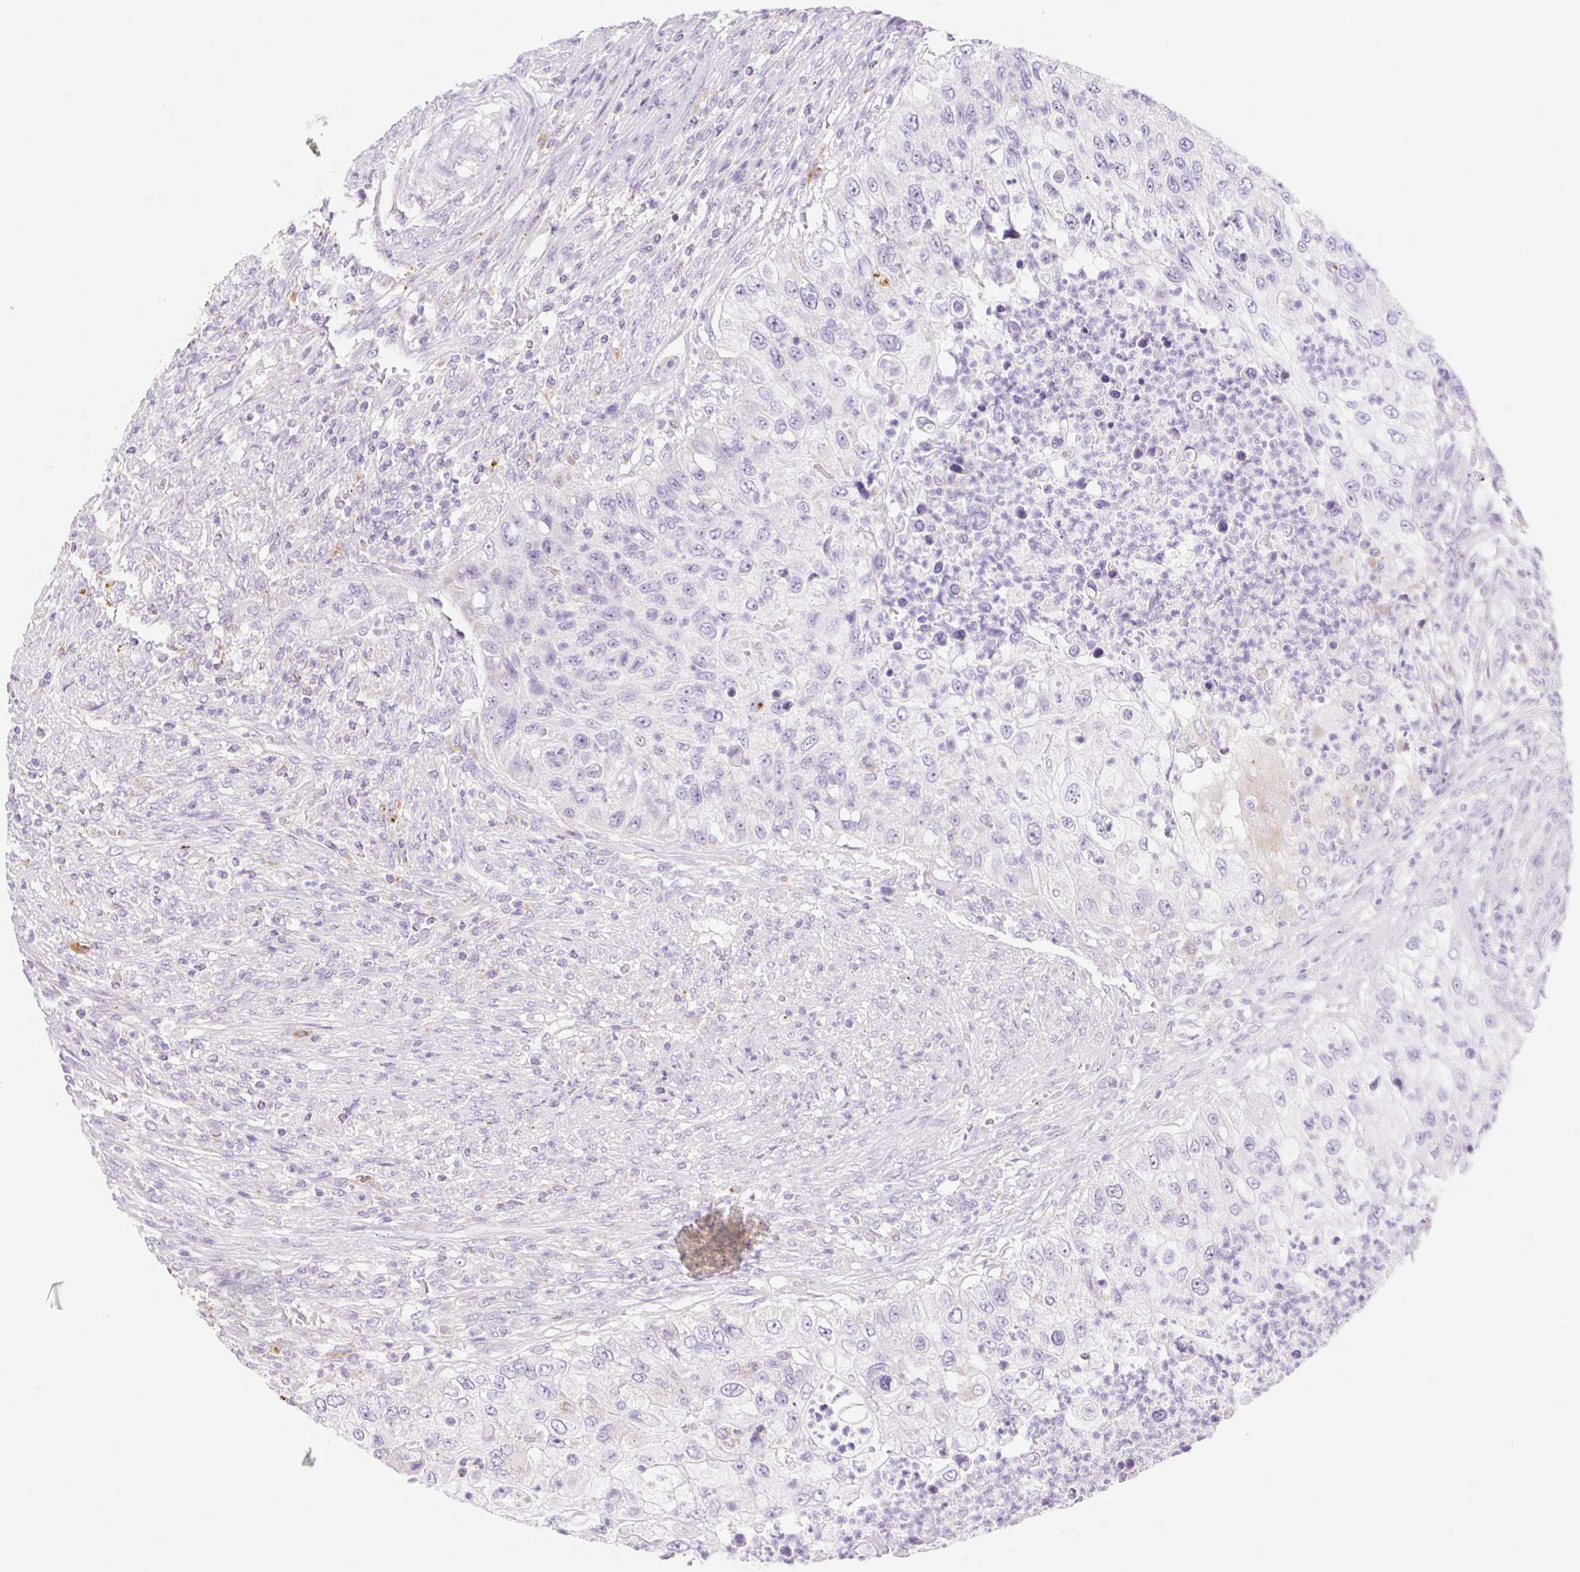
{"staining": {"intensity": "negative", "quantity": "none", "location": "none"}, "tissue": "urothelial cancer", "cell_type": "Tumor cells", "image_type": "cancer", "snomed": [{"axis": "morphology", "description": "Urothelial carcinoma, High grade"}, {"axis": "topography", "description": "Urinary bladder"}], "caption": "This is an immunohistochemistry (IHC) image of human urothelial cancer. There is no staining in tumor cells.", "gene": "CLEC3A", "patient": {"sex": "female", "age": 60}}